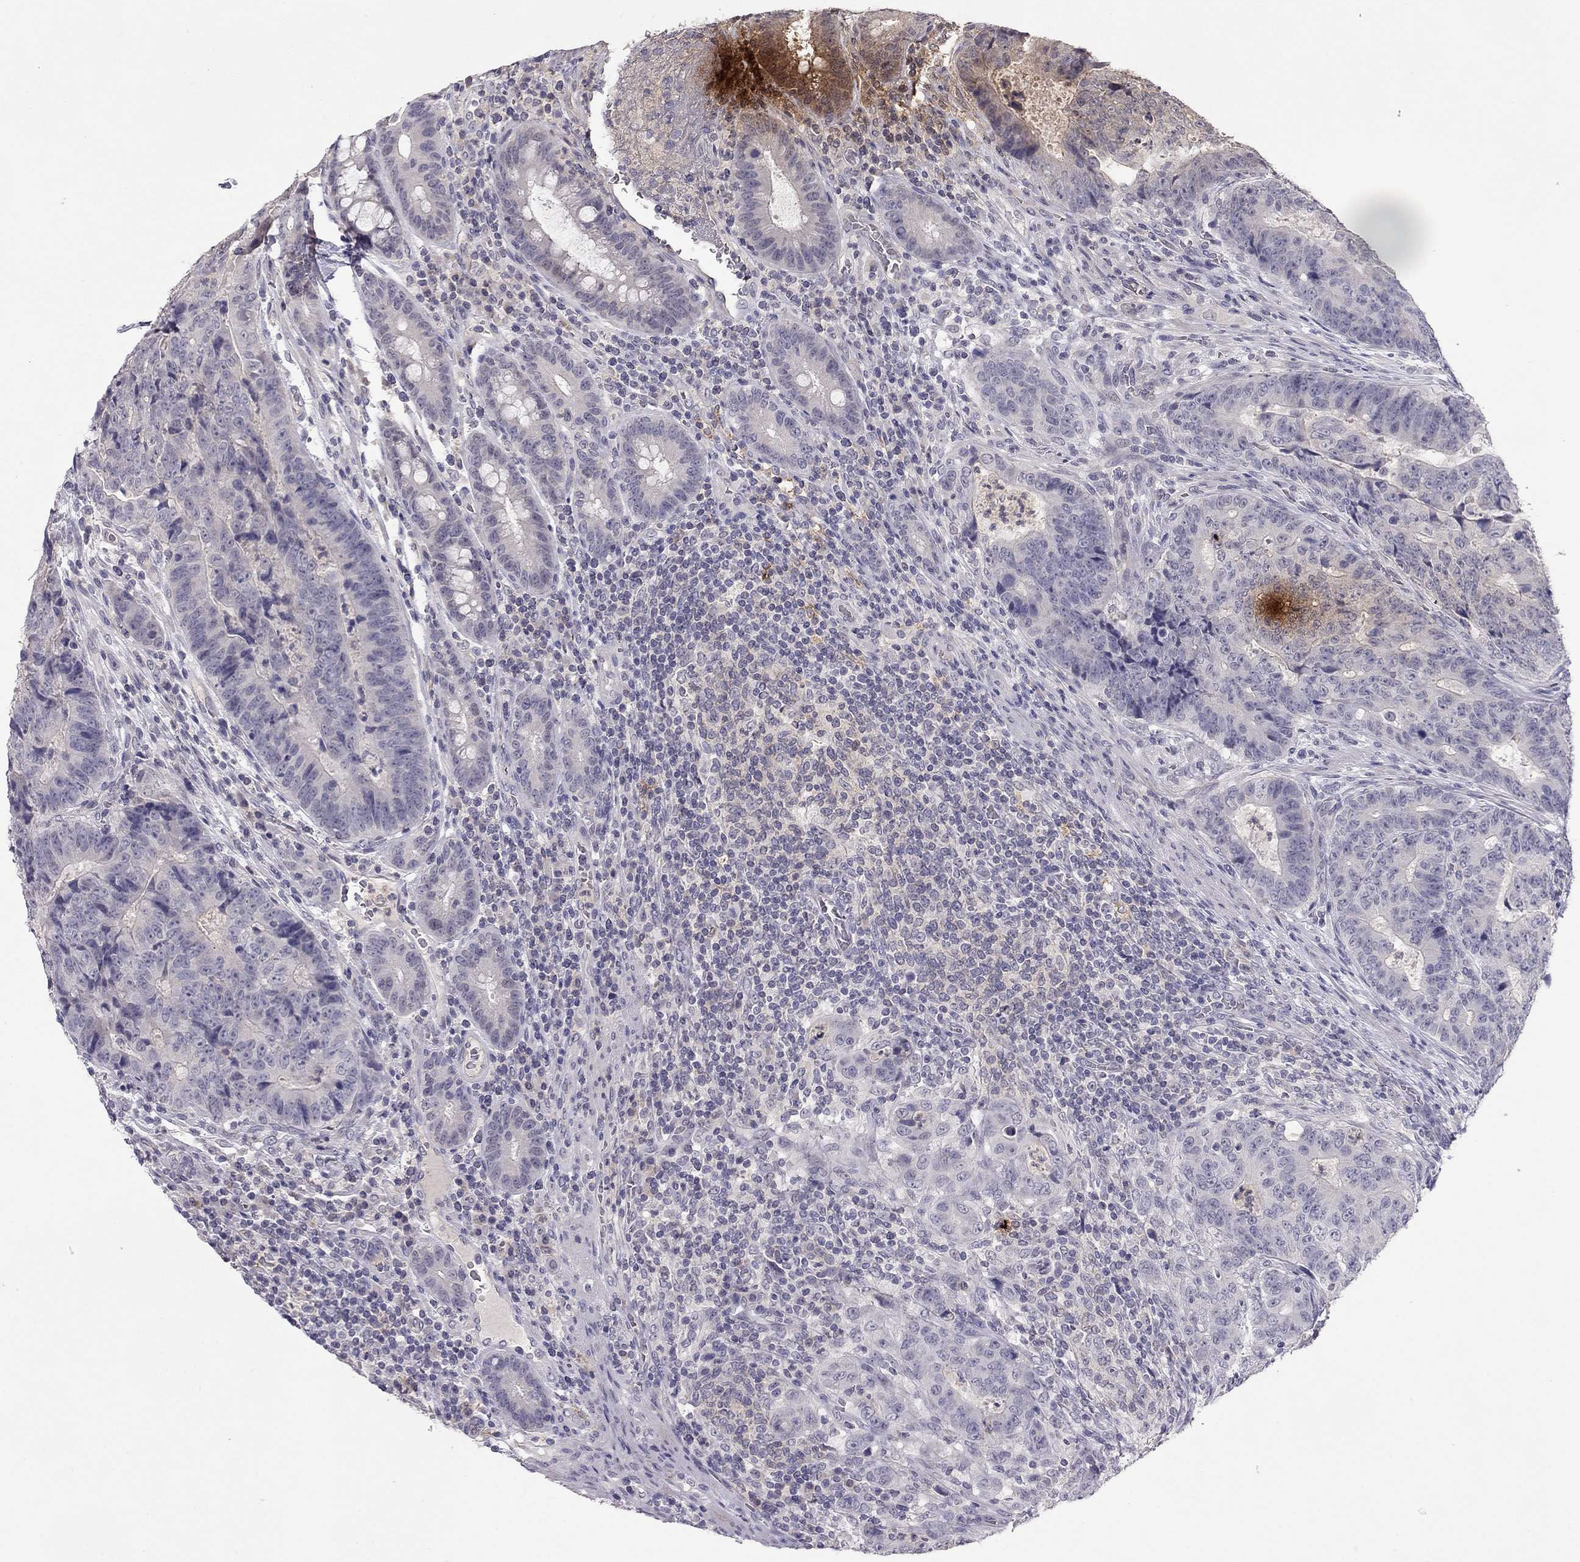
{"staining": {"intensity": "negative", "quantity": "none", "location": "none"}, "tissue": "colorectal cancer", "cell_type": "Tumor cells", "image_type": "cancer", "snomed": [{"axis": "morphology", "description": "Adenocarcinoma, NOS"}, {"axis": "topography", "description": "Colon"}], "caption": "Colorectal adenocarcinoma was stained to show a protein in brown. There is no significant positivity in tumor cells.", "gene": "ADORA2A", "patient": {"sex": "female", "age": 48}}